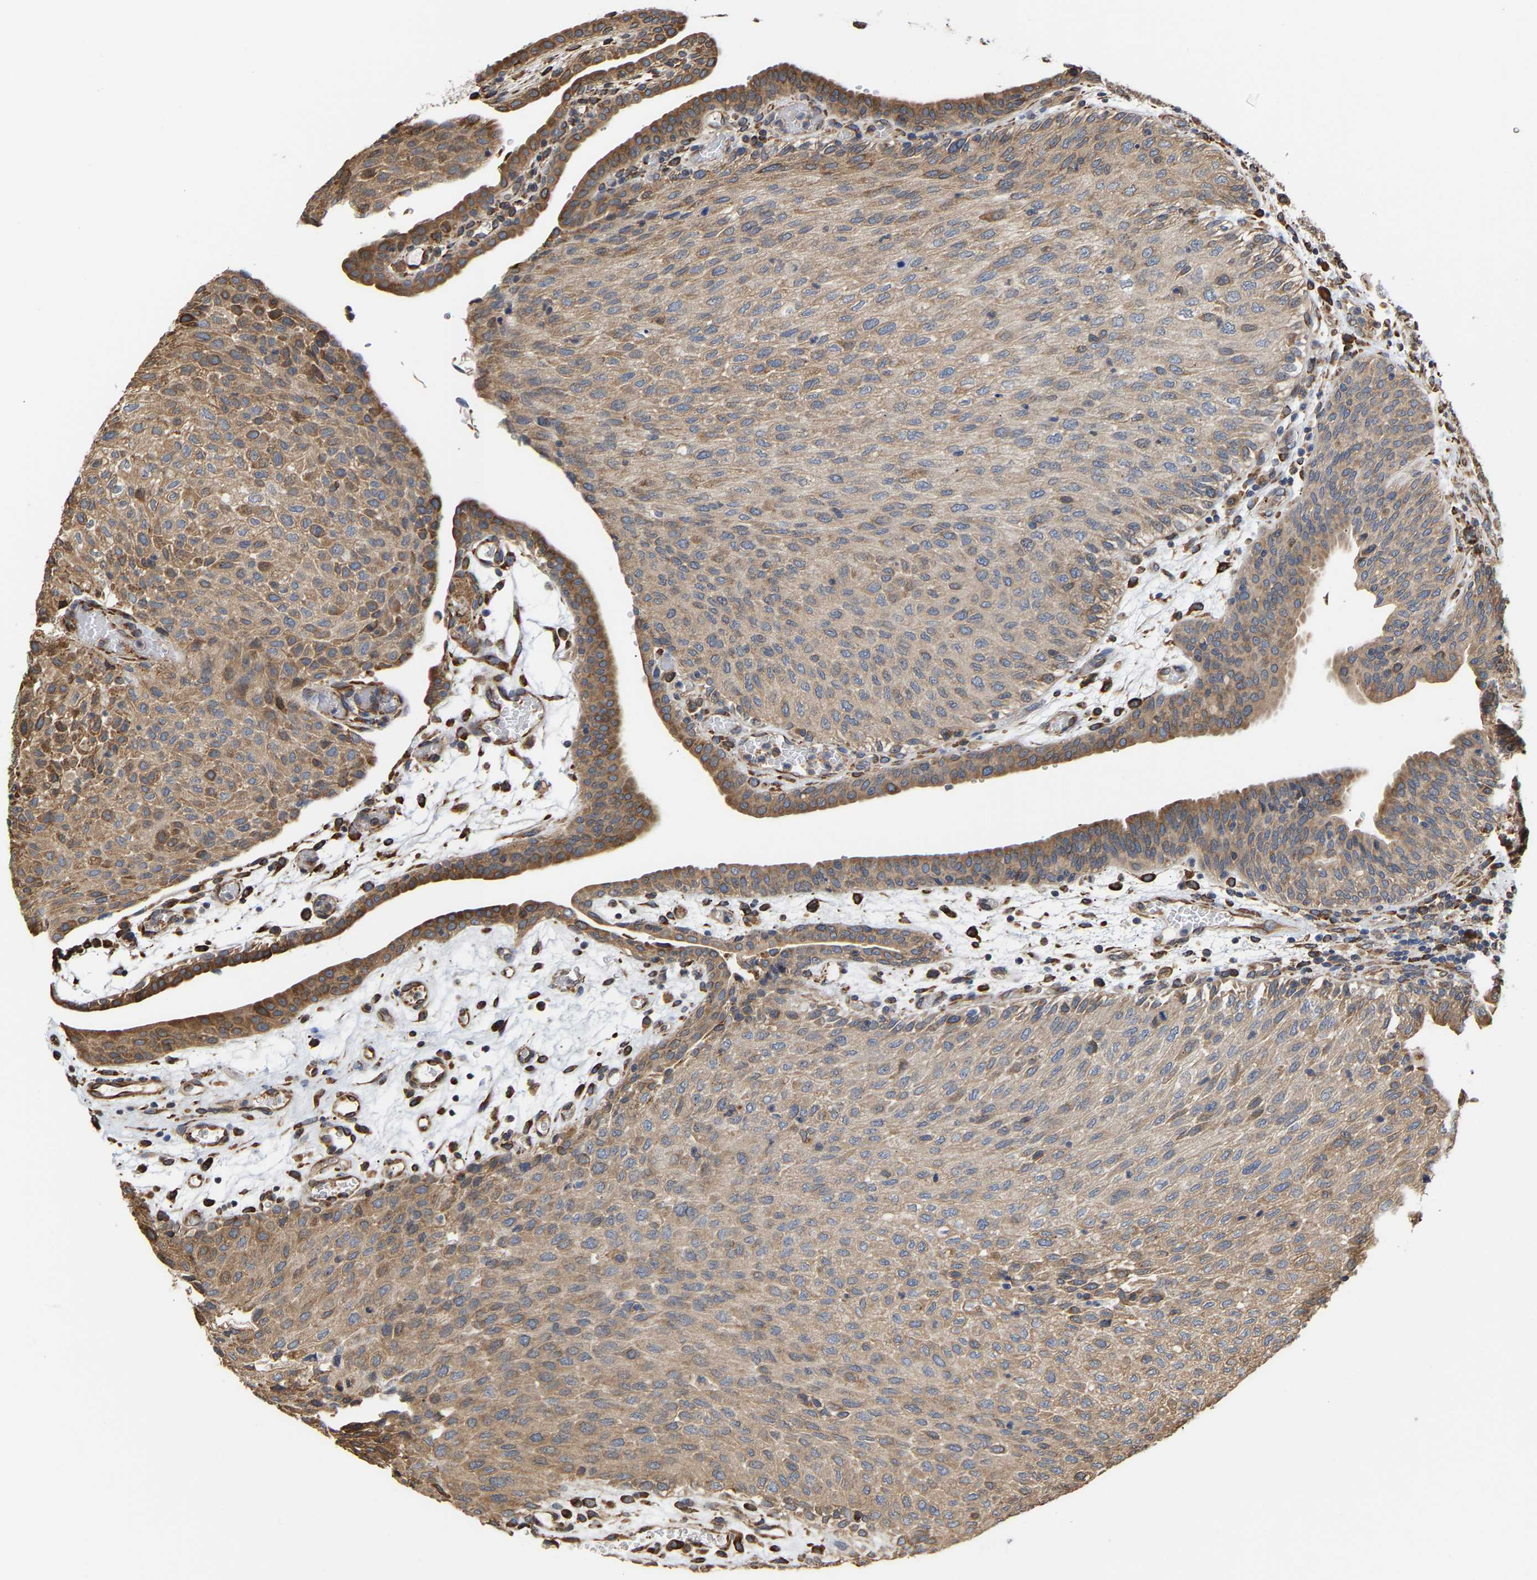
{"staining": {"intensity": "weak", "quantity": ">75%", "location": "cytoplasmic/membranous"}, "tissue": "urothelial cancer", "cell_type": "Tumor cells", "image_type": "cancer", "snomed": [{"axis": "morphology", "description": "Urothelial carcinoma, Low grade"}, {"axis": "morphology", "description": "Urothelial carcinoma, High grade"}, {"axis": "topography", "description": "Urinary bladder"}], "caption": "Weak cytoplasmic/membranous positivity for a protein is appreciated in approximately >75% of tumor cells of urothelial carcinoma (low-grade) using immunohistochemistry (IHC).", "gene": "ARAP1", "patient": {"sex": "male", "age": 35}}